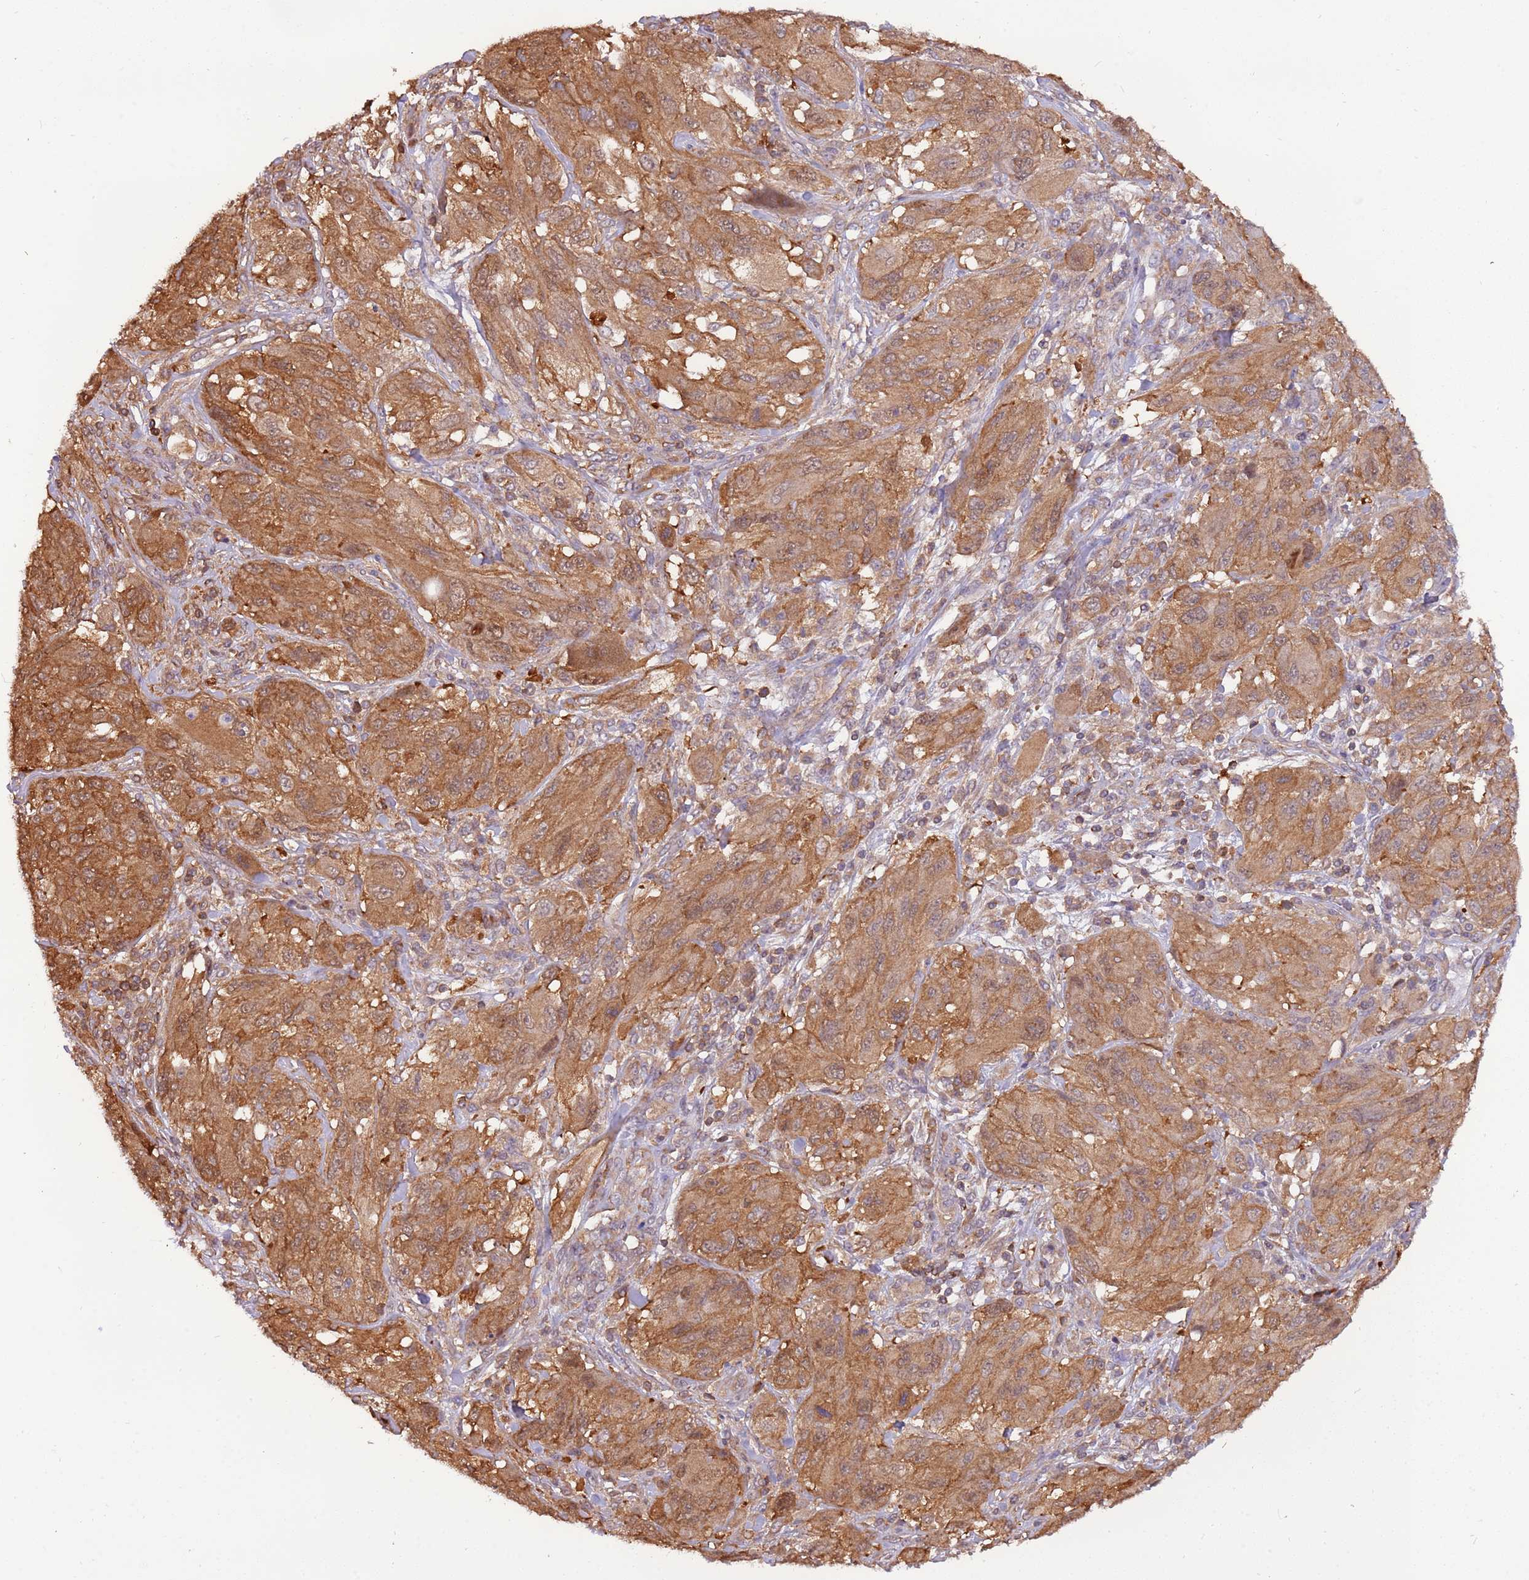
{"staining": {"intensity": "moderate", "quantity": ">75%", "location": "cytoplasmic/membranous,nuclear"}, "tissue": "melanoma", "cell_type": "Tumor cells", "image_type": "cancer", "snomed": [{"axis": "morphology", "description": "Malignant melanoma, NOS"}, {"axis": "topography", "description": "Skin"}], "caption": "IHC histopathology image of neoplastic tissue: human melanoma stained using immunohistochemistry (IHC) displays medium levels of moderate protein expression localized specifically in the cytoplasmic/membranous and nuclear of tumor cells, appearing as a cytoplasmic/membranous and nuclear brown color.", "gene": "STIP1", "patient": {"sex": "female", "age": 91}}